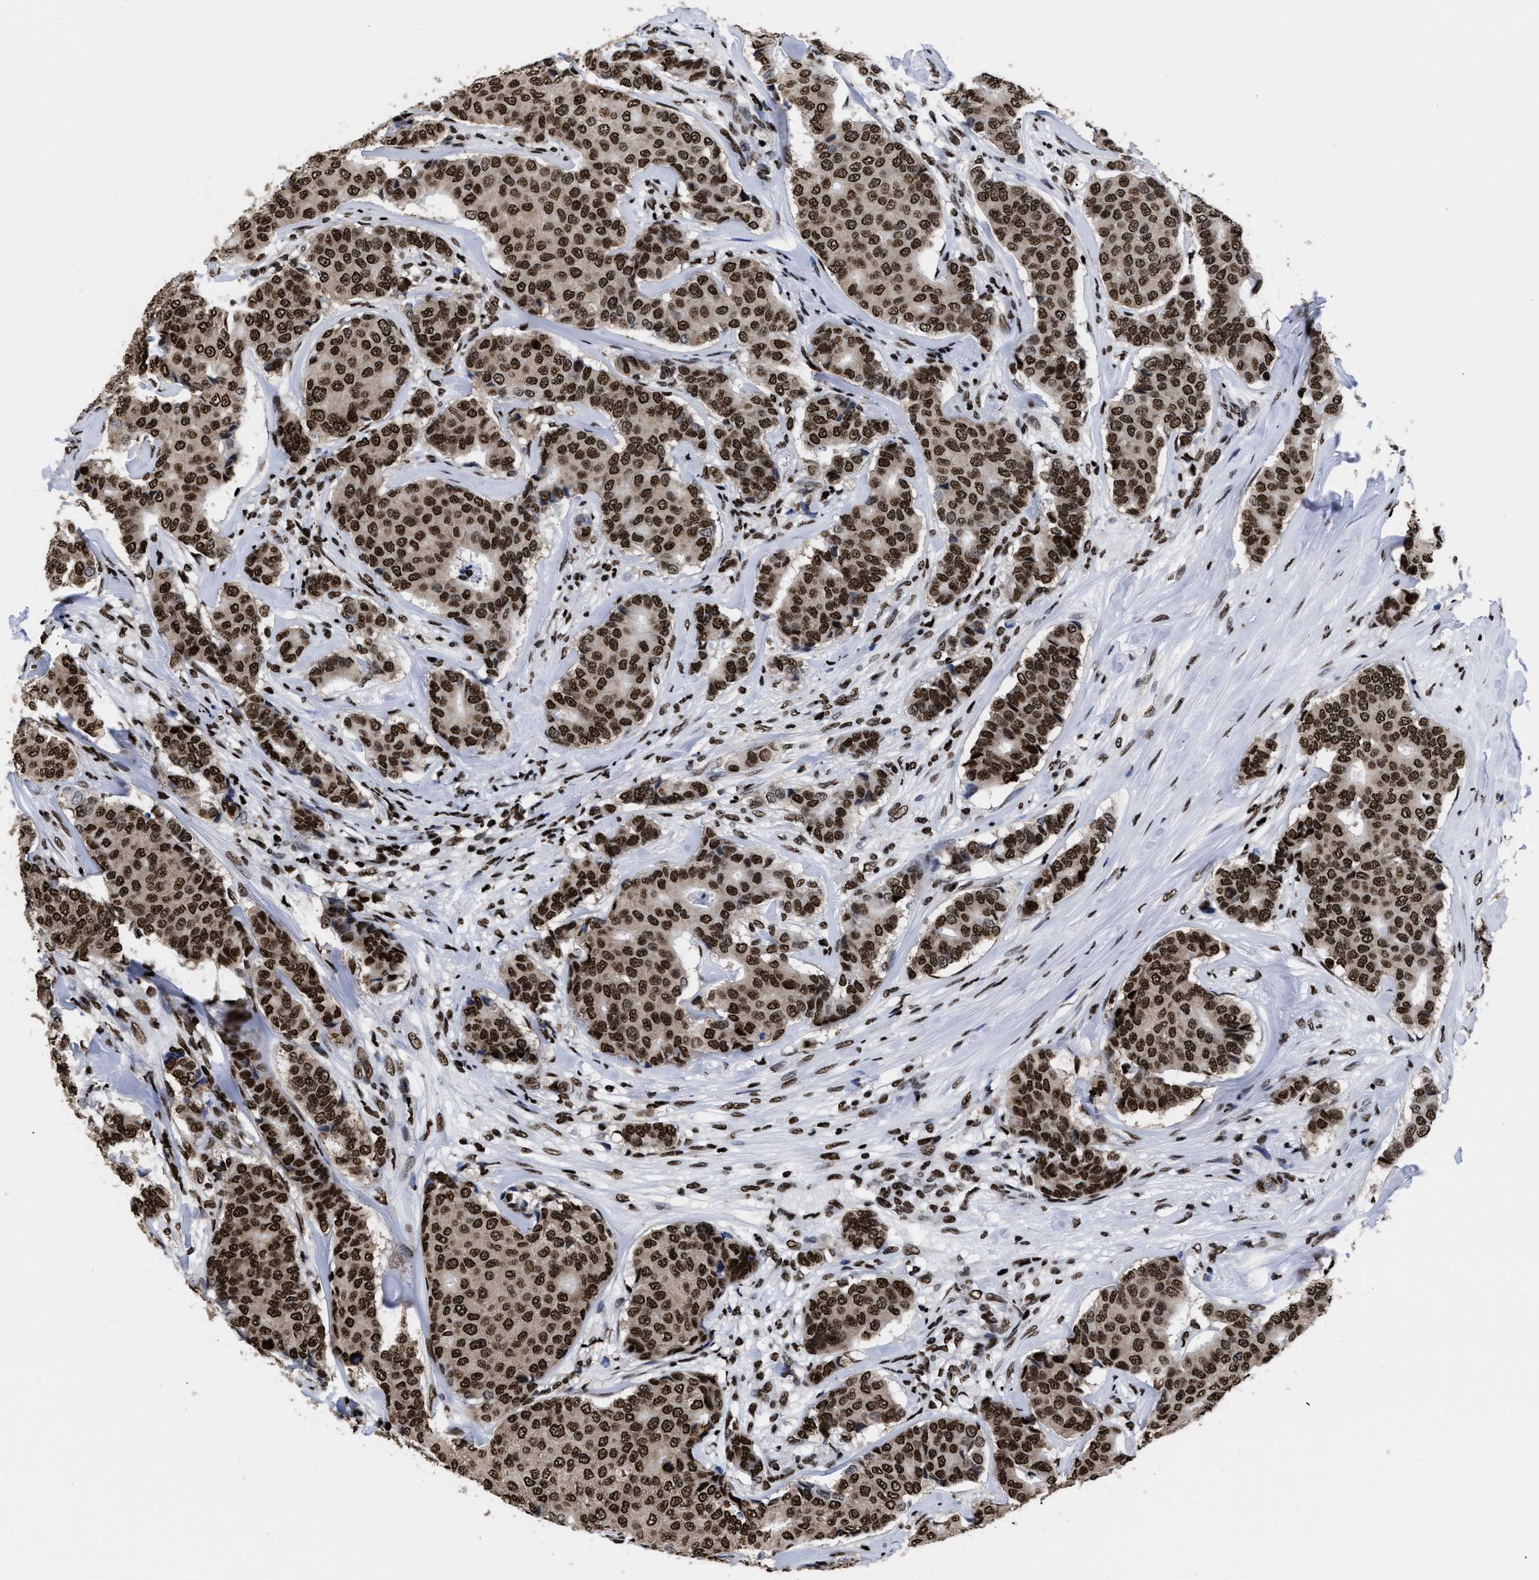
{"staining": {"intensity": "strong", "quantity": ">75%", "location": "nuclear"}, "tissue": "breast cancer", "cell_type": "Tumor cells", "image_type": "cancer", "snomed": [{"axis": "morphology", "description": "Duct carcinoma"}, {"axis": "topography", "description": "Breast"}], "caption": "This micrograph exhibits immunohistochemistry staining of infiltrating ductal carcinoma (breast), with high strong nuclear positivity in about >75% of tumor cells.", "gene": "CALHM3", "patient": {"sex": "female", "age": 75}}